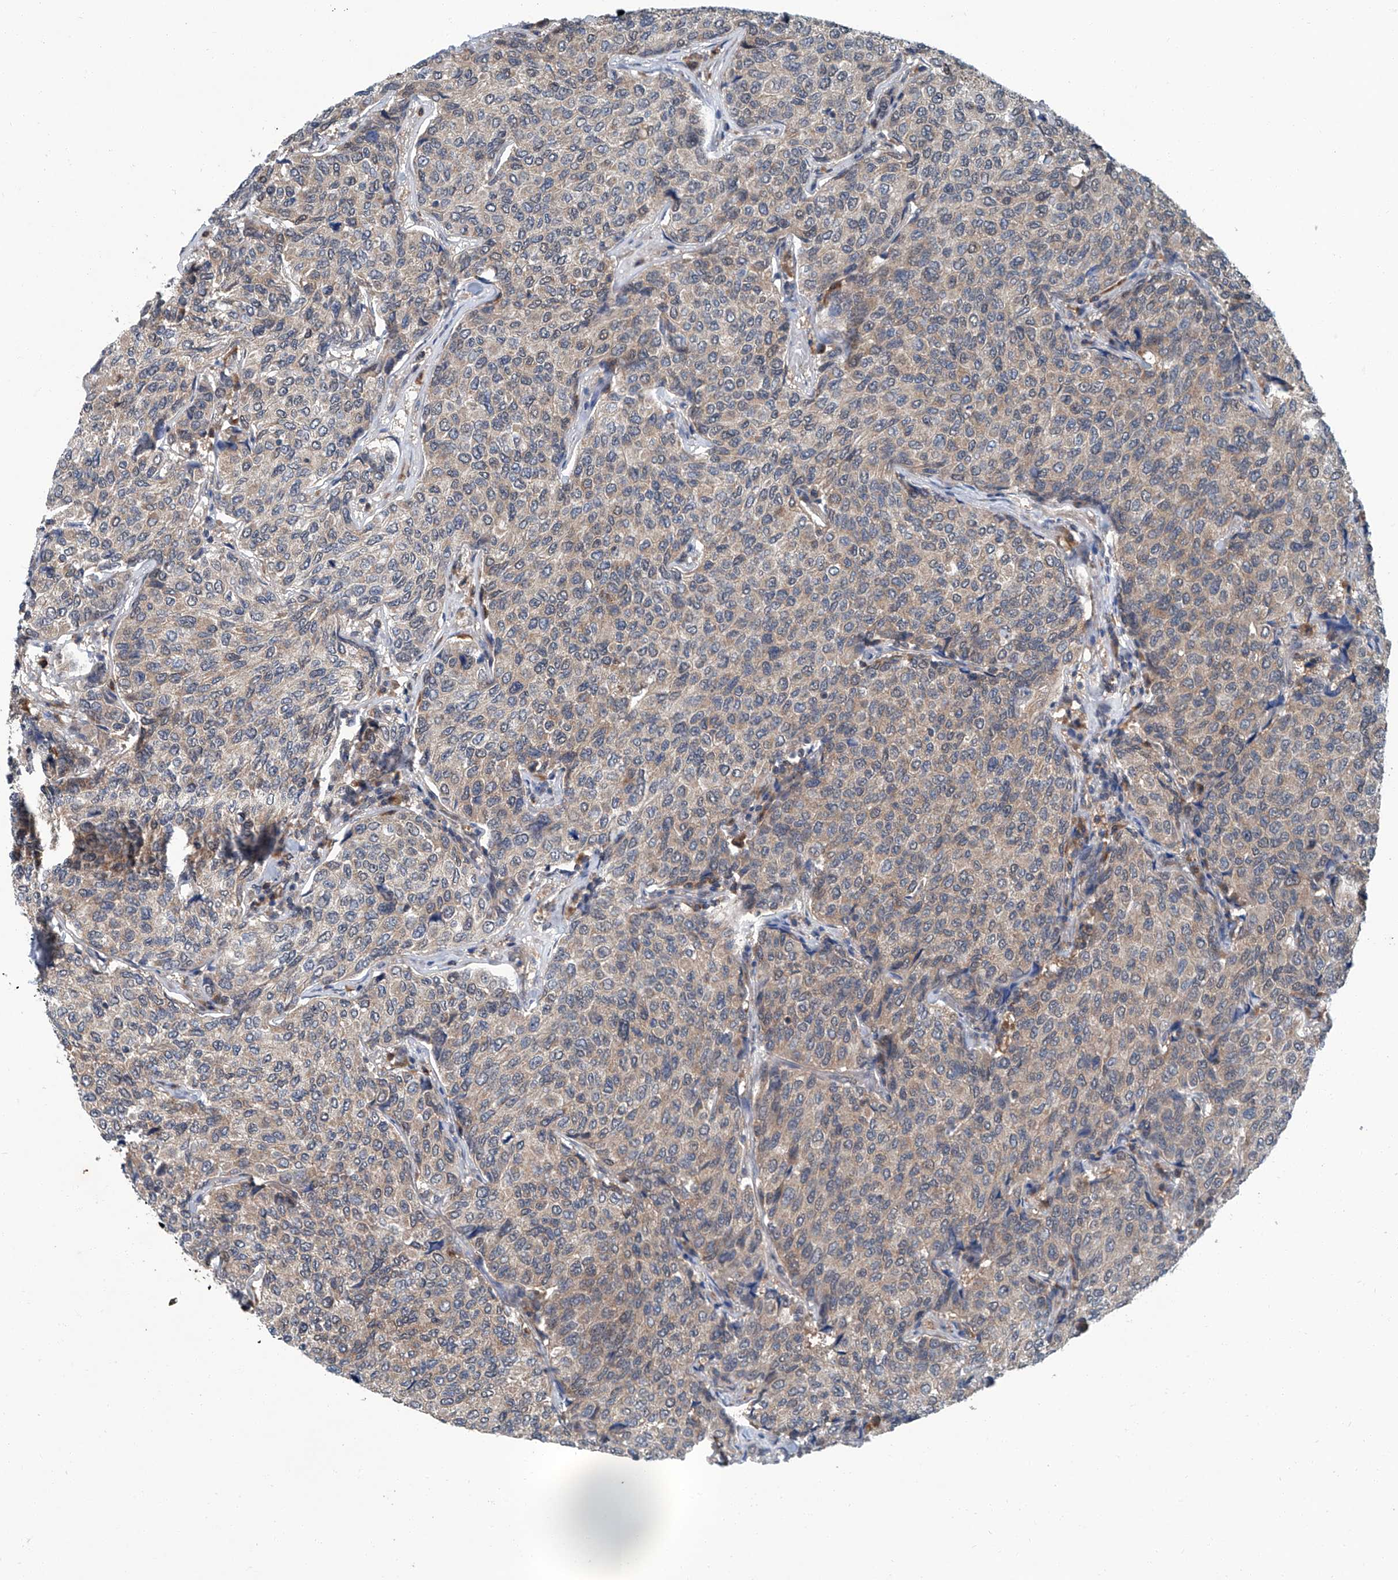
{"staining": {"intensity": "weak", "quantity": "25%-75%", "location": "cytoplasmic/membranous"}, "tissue": "breast cancer", "cell_type": "Tumor cells", "image_type": "cancer", "snomed": [{"axis": "morphology", "description": "Duct carcinoma"}, {"axis": "topography", "description": "Breast"}], "caption": "The immunohistochemical stain shows weak cytoplasmic/membranous expression in tumor cells of breast cancer (intraductal carcinoma) tissue.", "gene": "CLK1", "patient": {"sex": "female", "age": 55}}